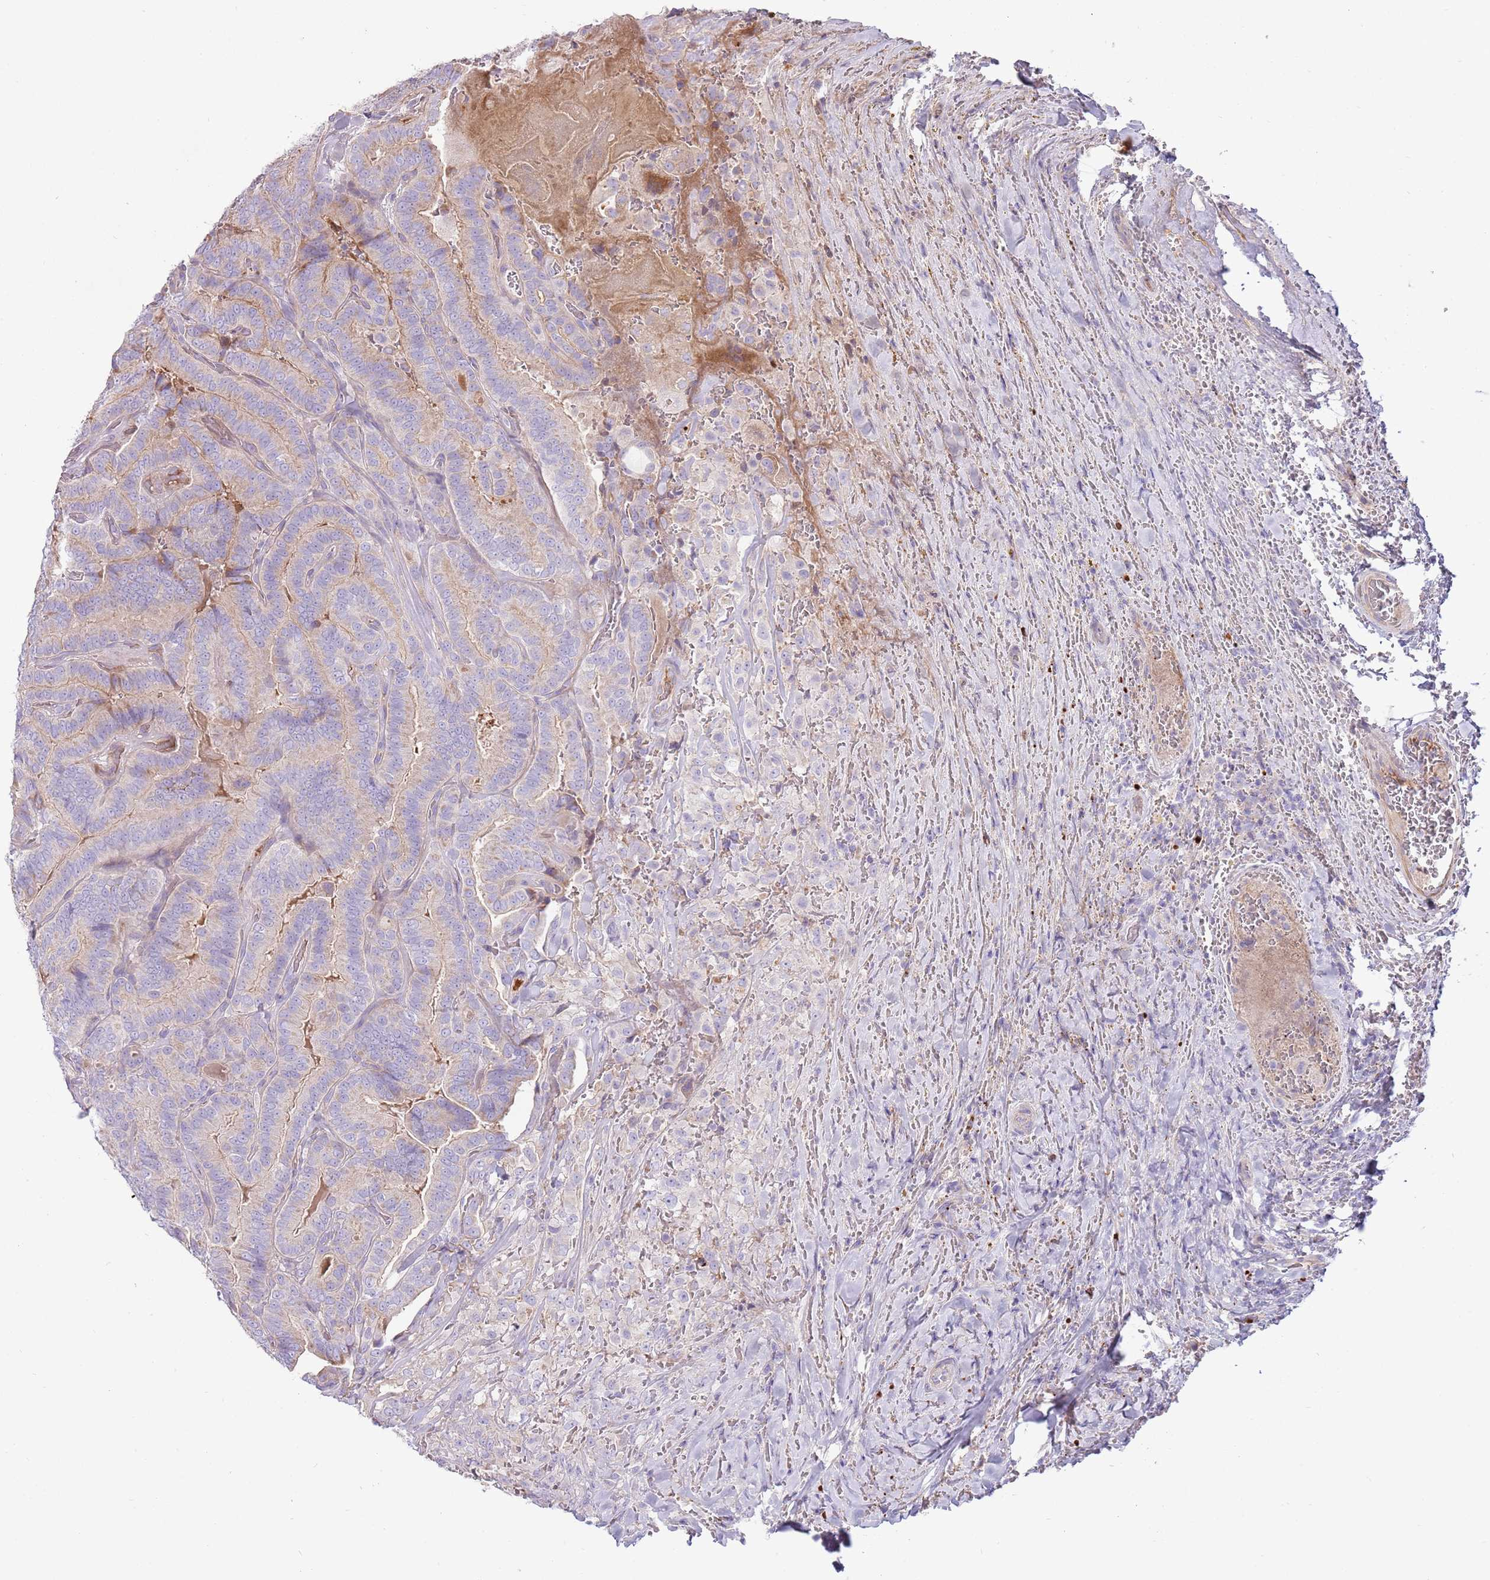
{"staining": {"intensity": "negative", "quantity": "none", "location": "none"}, "tissue": "thyroid cancer", "cell_type": "Tumor cells", "image_type": "cancer", "snomed": [{"axis": "morphology", "description": "Papillary adenocarcinoma, NOS"}, {"axis": "topography", "description": "Thyroid gland"}], "caption": "IHC micrograph of human thyroid cancer (papillary adenocarcinoma) stained for a protein (brown), which reveals no expression in tumor cells. (DAB (3,3'-diaminobenzidine) immunohistochemistry visualized using brightfield microscopy, high magnification).", "gene": "MCUB", "patient": {"sex": "male", "age": 61}}